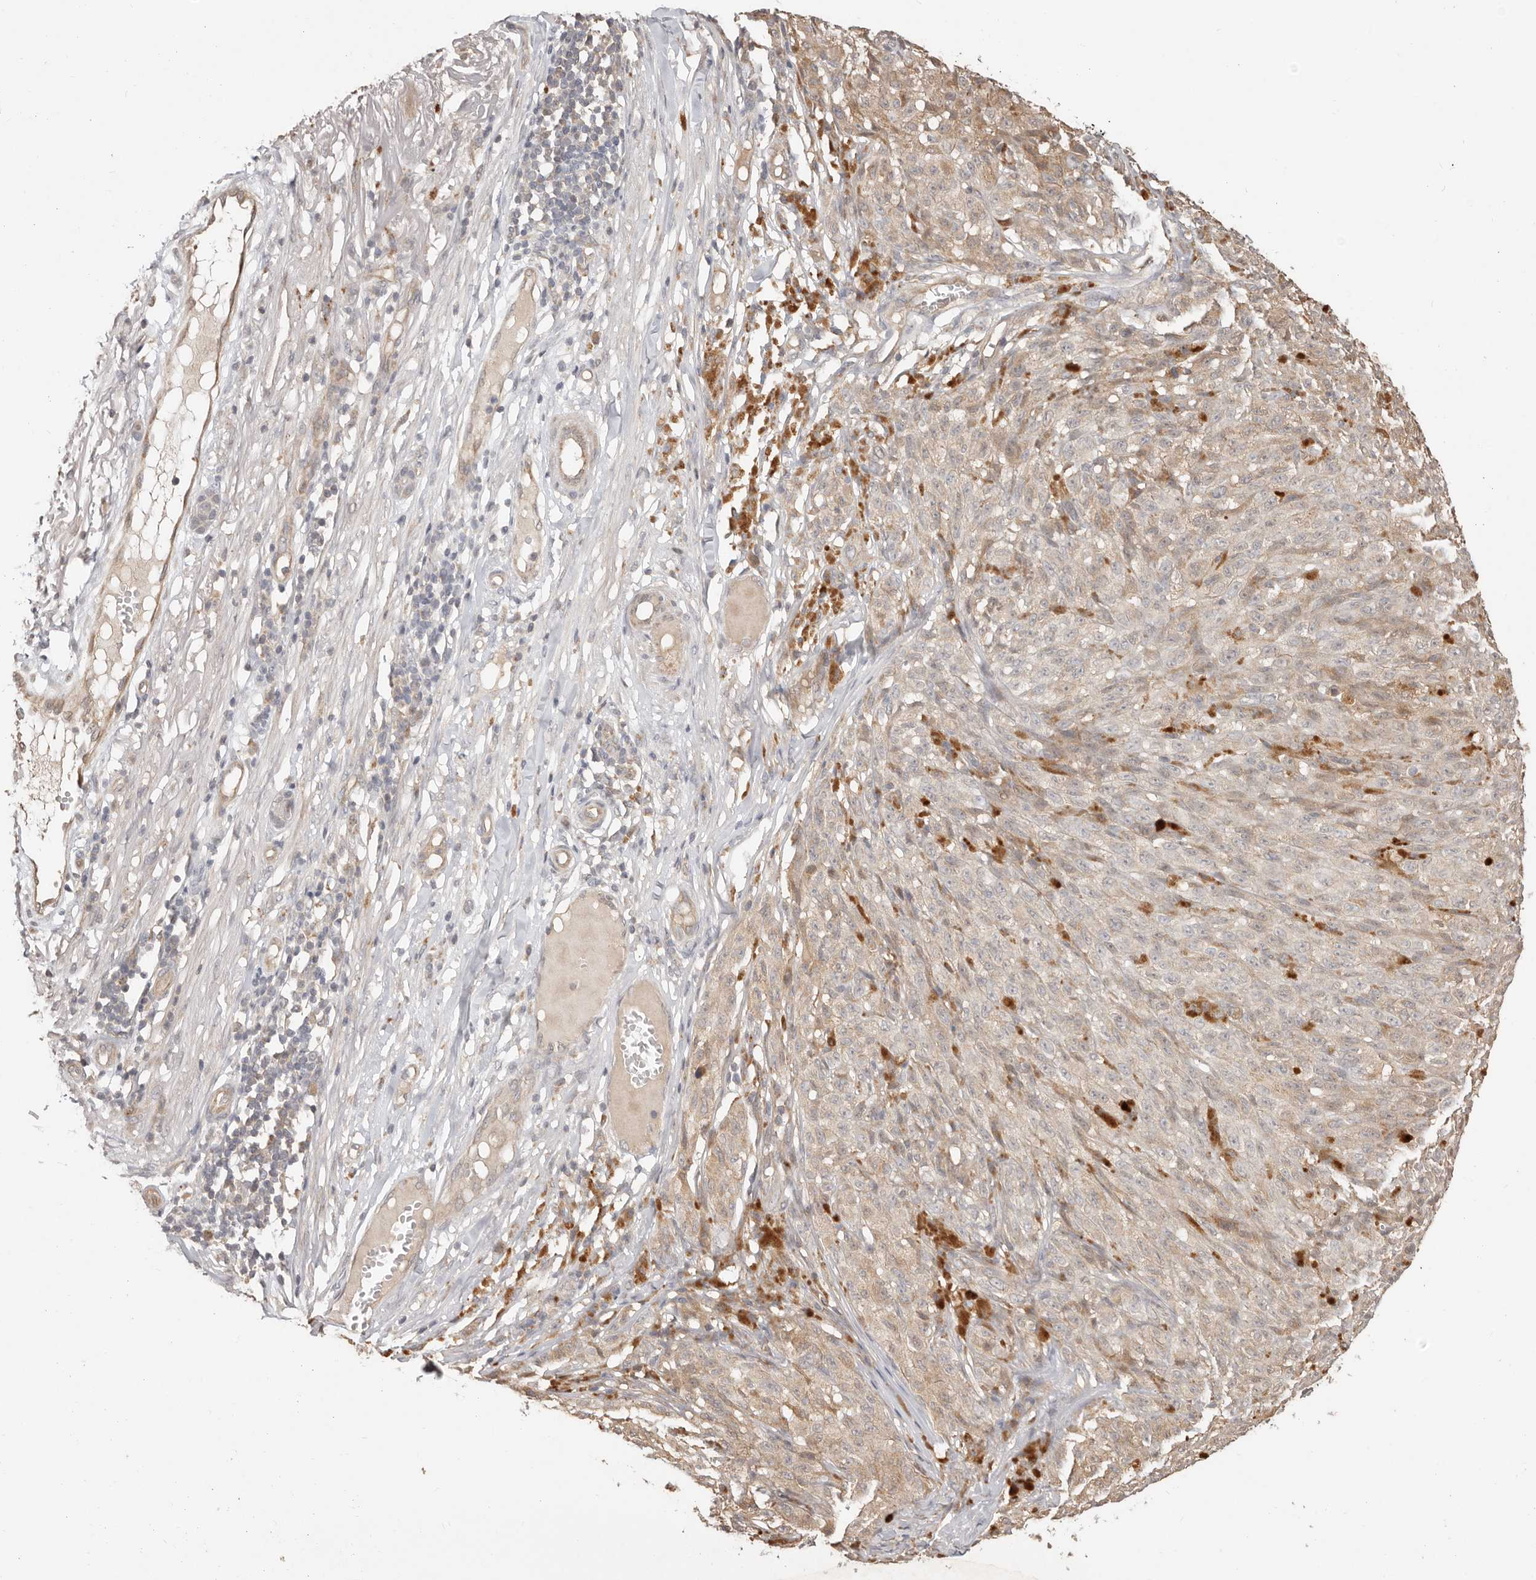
{"staining": {"intensity": "weak", "quantity": "25%-75%", "location": "cytoplasmic/membranous"}, "tissue": "melanoma", "cell_type": "Tumor cells", "image_type": "cancer", "snomed": [{"axis": "morphology", "description": "Malignant melanoma, NOS"}, {"axis": "topography", "description": "Skin"}], "caption": "The image exhibits a brown stain indicating the presence of a protein in the cytoplasmic/membranous of tumor cells in melanoma.", "gene": "MTFR2", "patient": {"sex": "female", "age": 82}}